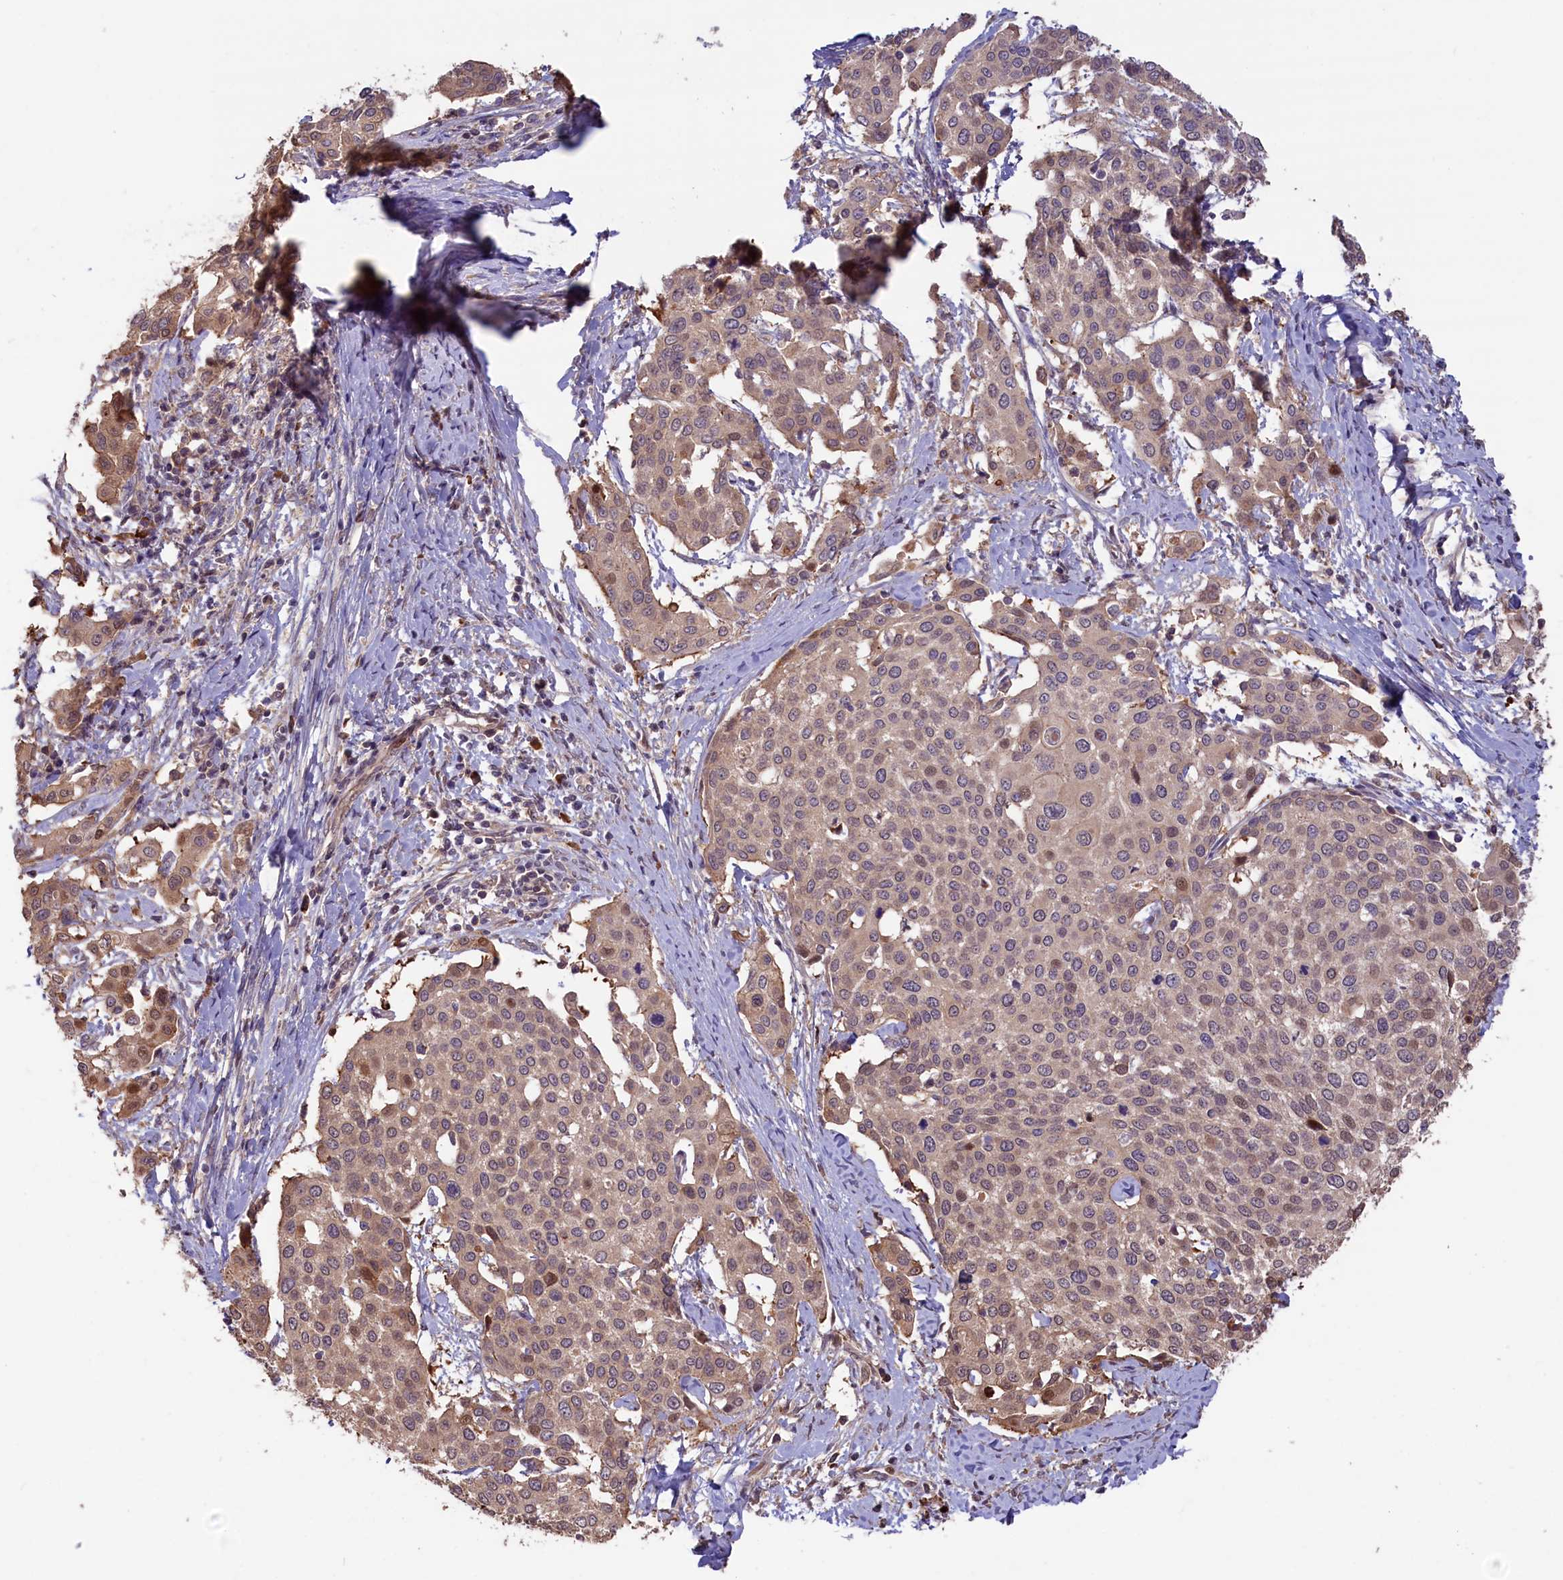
{"staining": {"intensity": "moderate", "quantity": "<25%", "location": "cytoplasmic/membranous,nuclear"}, "tissue": "cervical cancer", "cell_type": "Tumor cells", "image_type": "cancer", "snomed": [{"axis": "morphology", "description": "Squamous cell carcinoma, NOS"}, {"axis": "topography", "description": "Cervix"}], "caption": "Immunohistochemistry (DAB) staining of human cervical cancer (squamous cell carcinoma) exhibits moderate cytoplasmic/membranous and nuclear protein positivity in approximately <25% of tumor cells. The protein is stained brown, and the nuclei are stained in blue (DAB (3,3'-diaminobenzidine) IHC with brightfield microscopy, high magnification).", "gene": "RIC8A", "patient": {"sex": "female", "age": 44}}